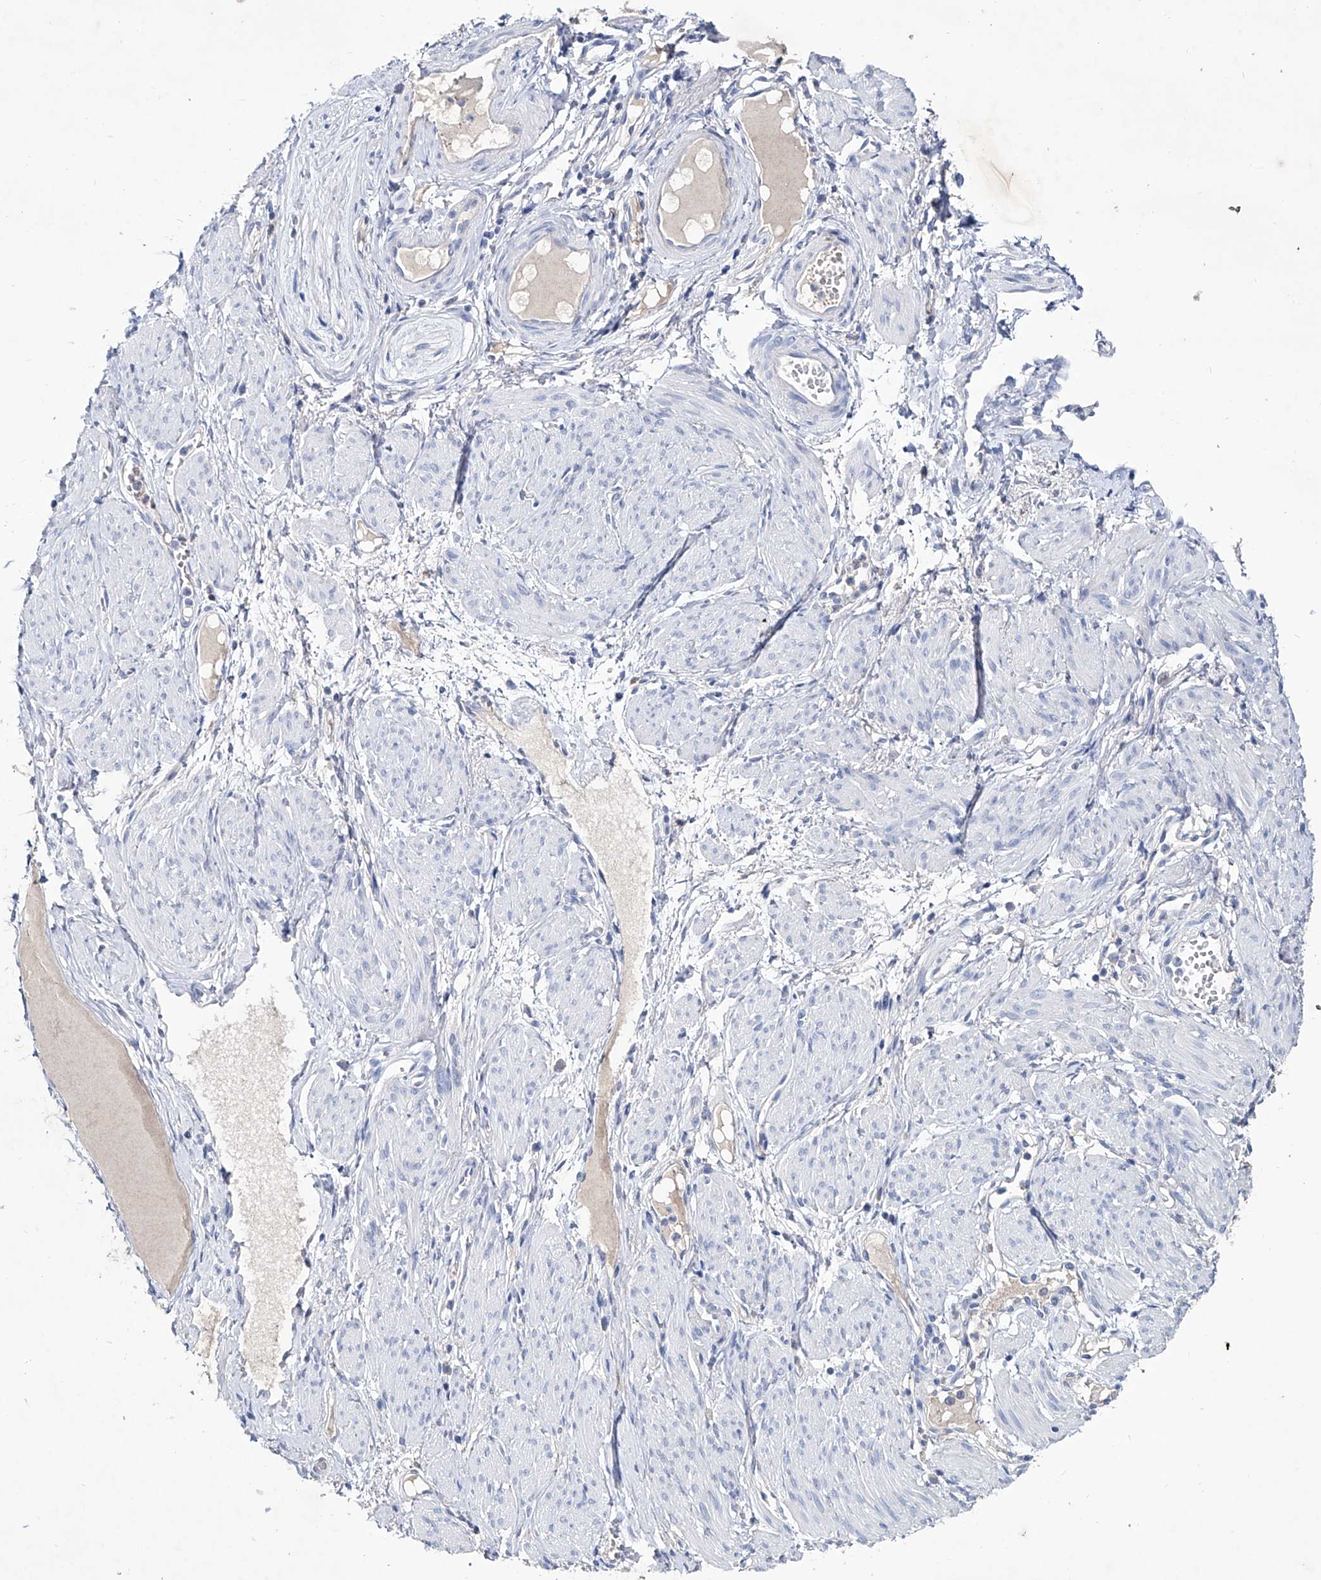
{"staining": {"intensity": "negative", "quantity": "none", "location": "none"}, "tissue": "adipose tissue", "cell_type": "Adipocytes", "image_type": "normal", "snomed": [{"axis": "morphology", "description": "Normal tissue, NOS"}, {"axis": "topography", "description": "Smooth muscle"}, {"axis": "topography", "description": "Peripheral nerve tissue"}], "caption": "Human adipose tissue stained for a protein using immunohistochemistry (IHC) demonstrates no staining in adipocytes.", "gene": "KLHL17", "patient": {"sex": "female", "age": 39}}